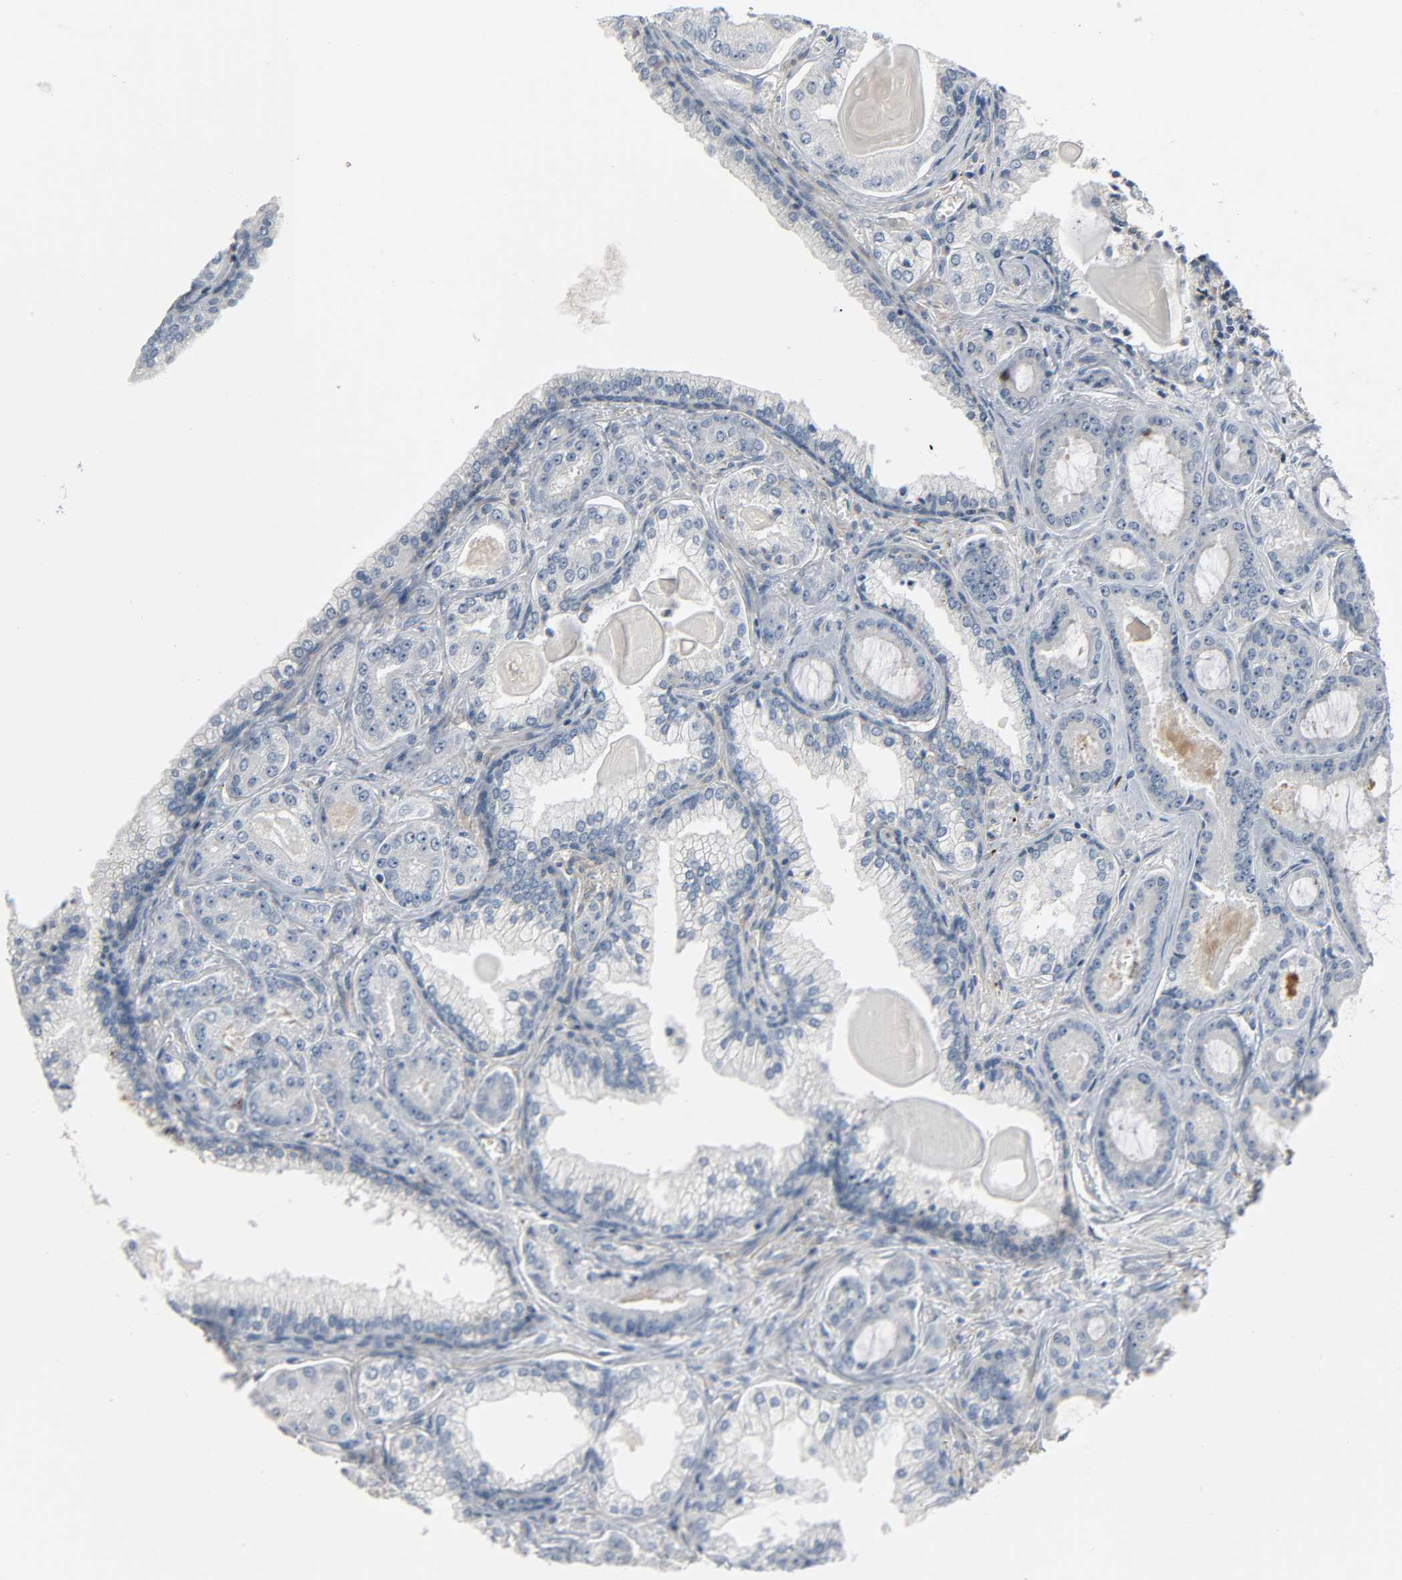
{"staining": {"intensity": "weak", "quantity": "<25%", "location": "cytoplasmic/membranous"}, "tissue": "prostate cancer", "cell_type": "Tumor cells", "image_type": "cancer", "snomed": [{"axis": "morphology", "description": "Adenocarcinoma, Low grade"}, {"axis": "topography", "description": "Prostate"}], "caption": "This is a histopathology image of immunohistochemistry (IHC) staining of prostate adenocarcinoma (low-grade), which shows no positivity in tumor cells.", "gene": "CD4", "patient": {"sex": "male", "age": 59}}